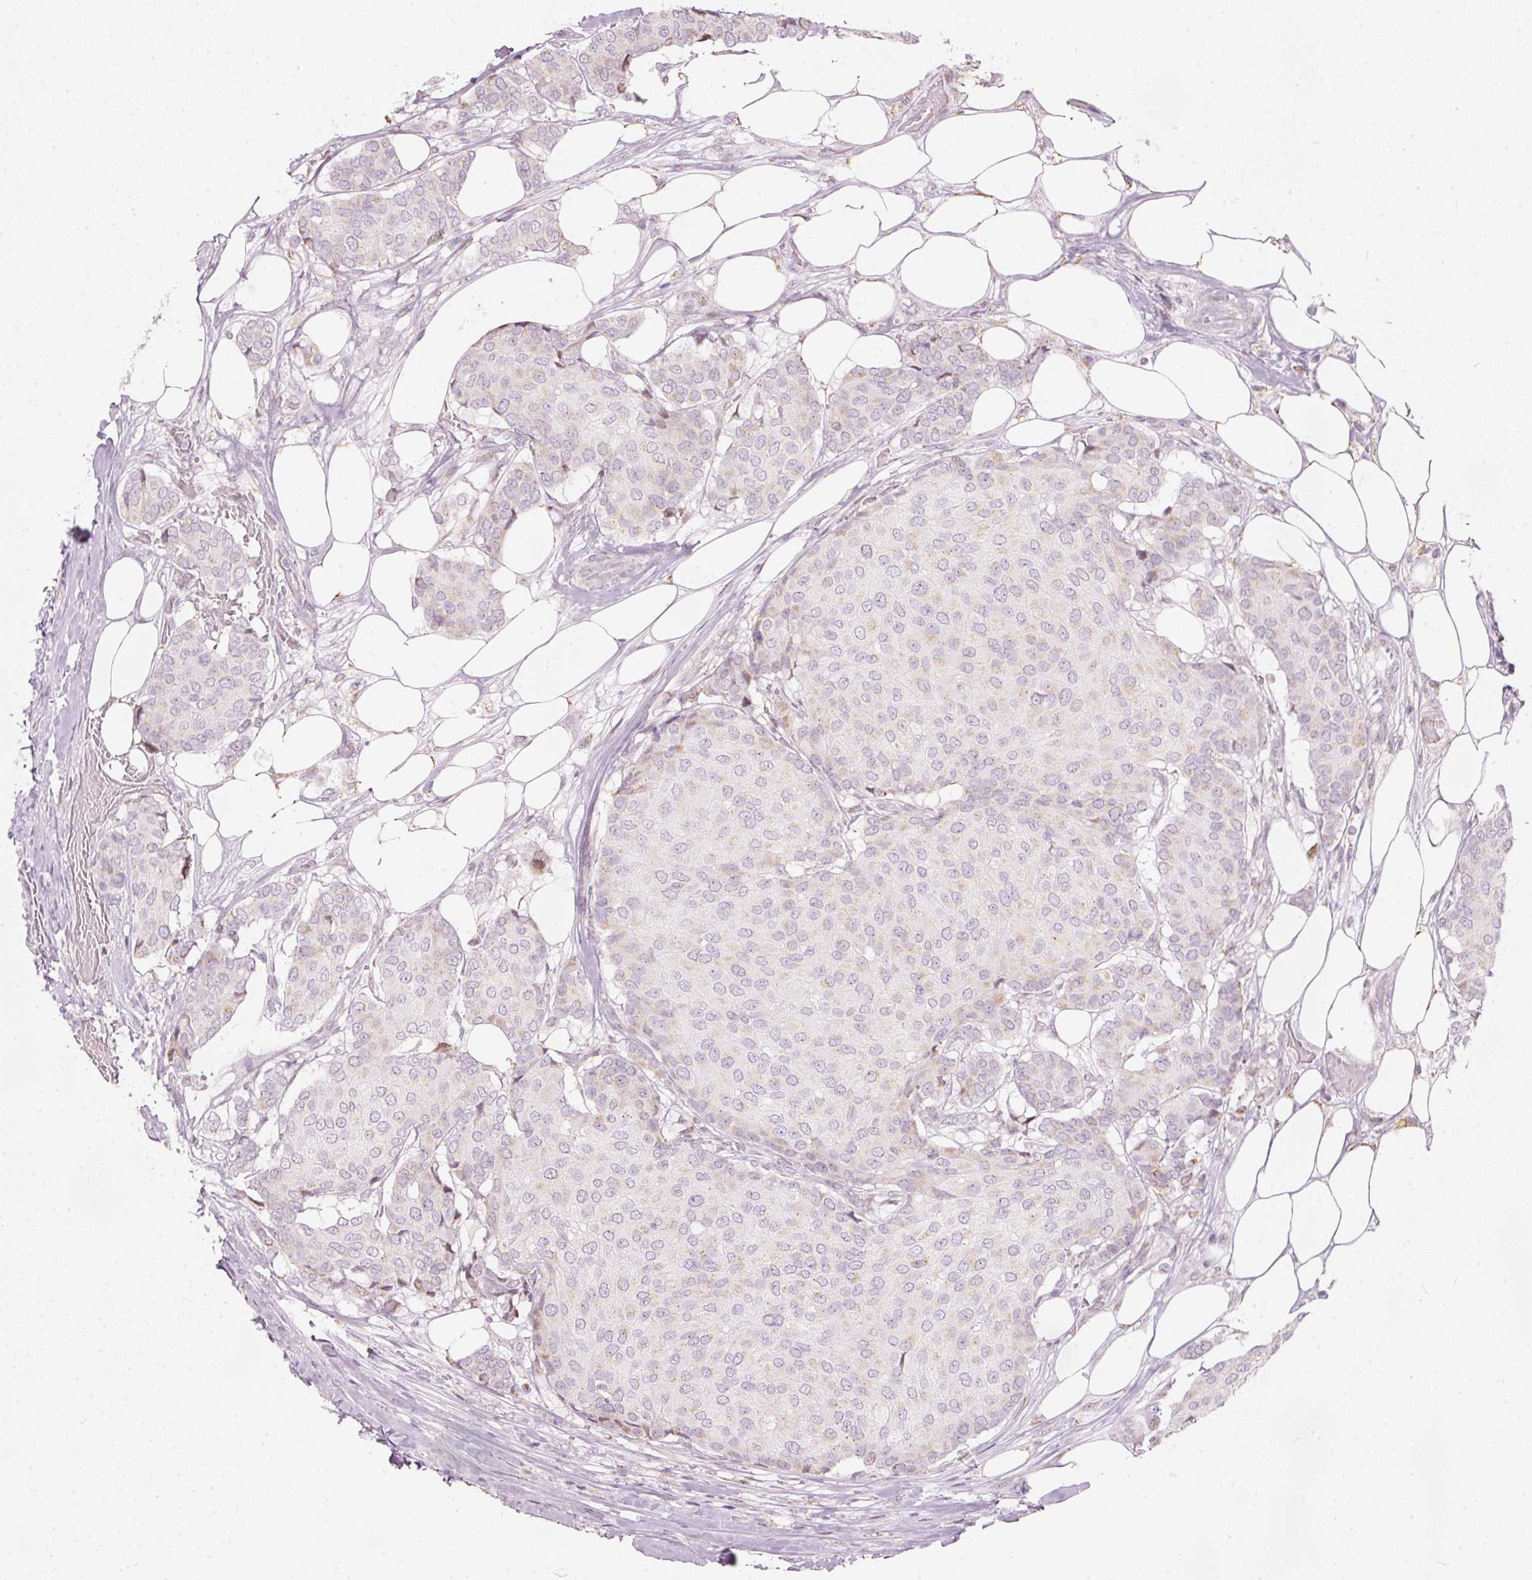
{"staining": {"intensity": "negative", "quantity": "none", "location": "none"}, "tissue": "breast cancer", "cell_type": "Tumor cells", "image_type": "cancer", "snomed": [{"axis": "morphology", "description": "Duct carcinoma"}, {"axis": "topography", "description": "Breast"}], "caption": "The micrograph displays no staining of tumor cells in breast cancer.", "gene": "RNF39", "patient": {"sex": "female", "age": 75}}